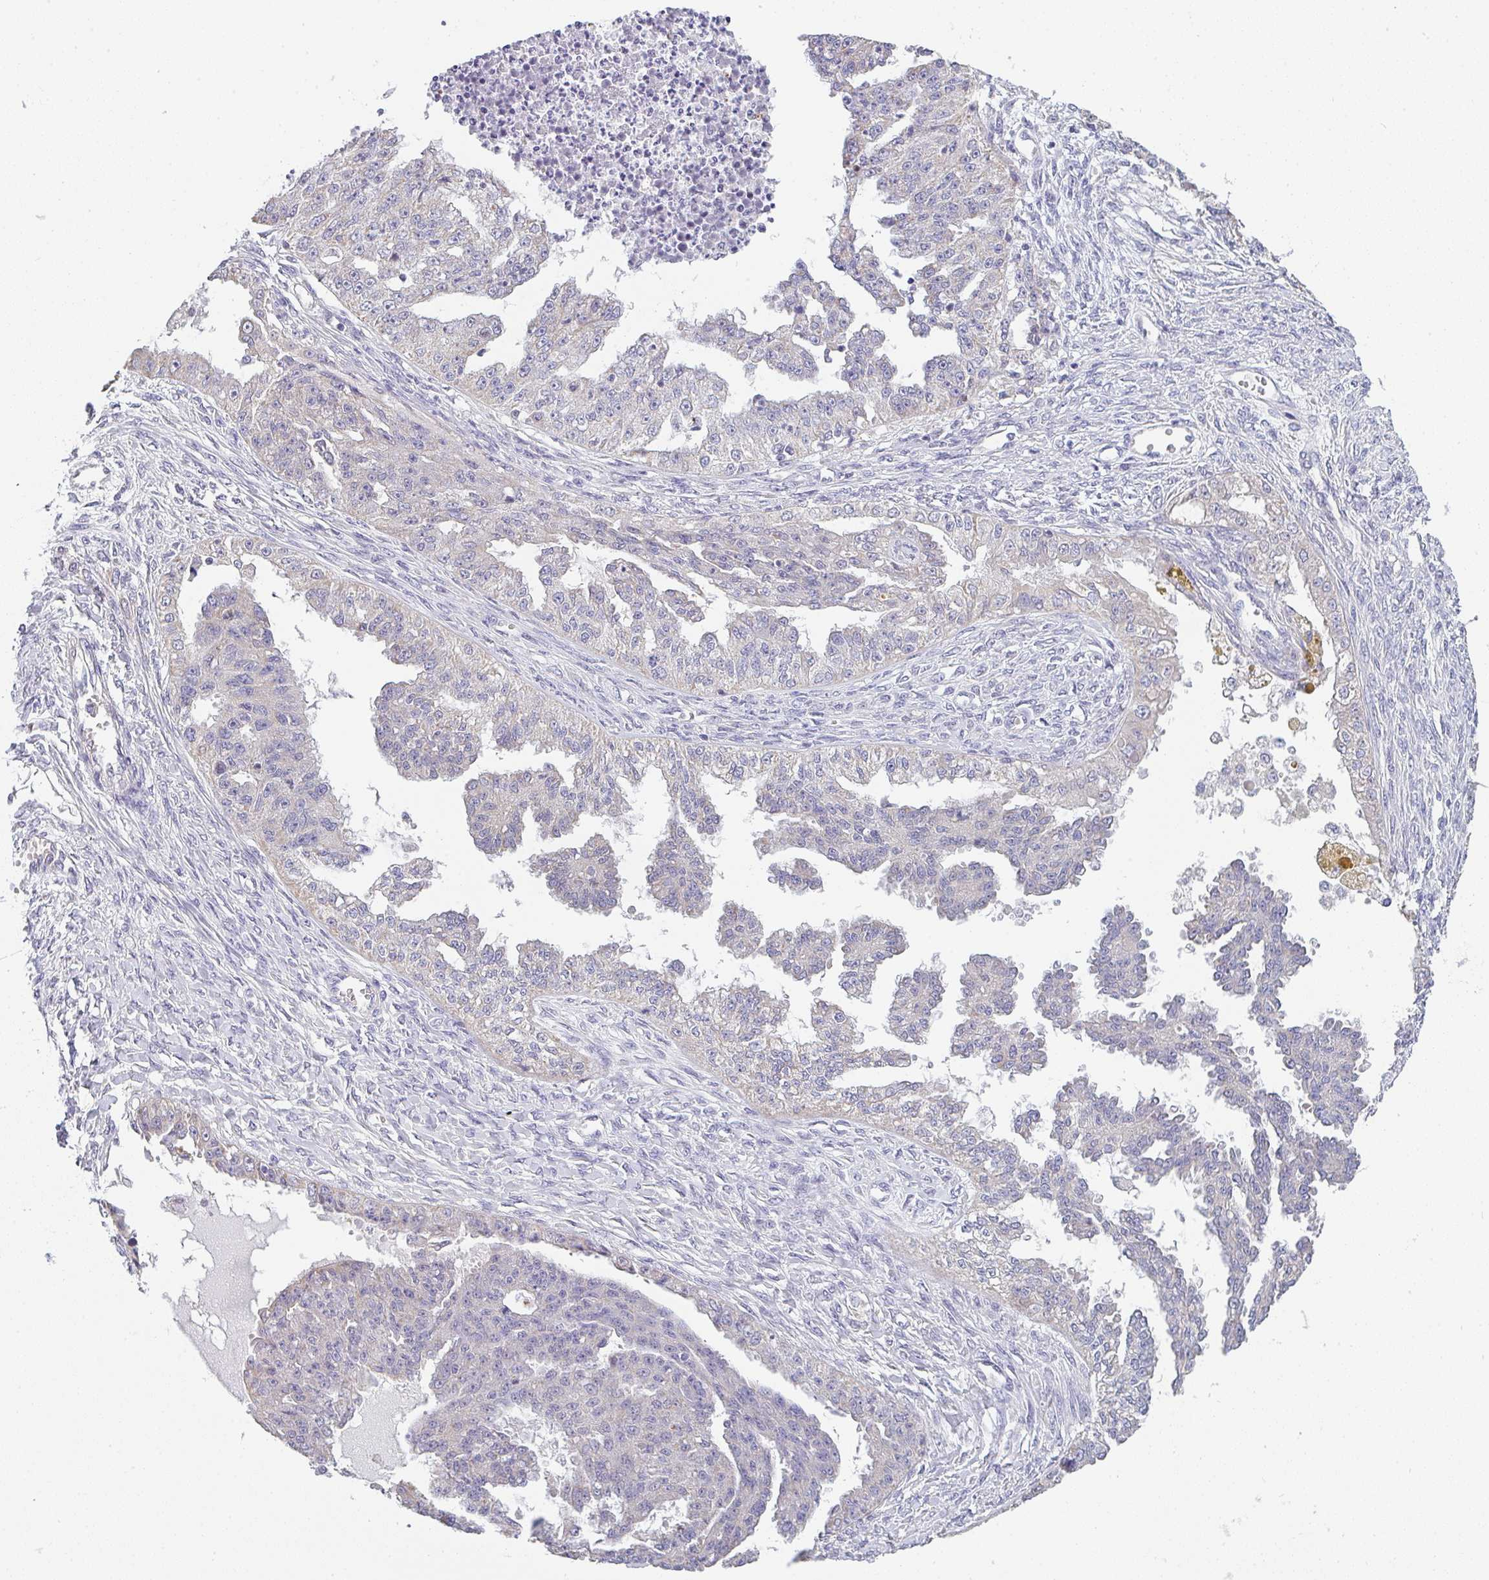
{"staining": {"intensity": "negative", "quantity": "none", "location": "none"}, "tissue": "ovarian cancer", "cell_type": "Tumor cells", "image_type": "cancer", "snomed": [{"axis": "morphology", "description": "Cystadenocarcinoma, serous, NOS"}, {"axis": "topography", "description": "Ovary"}], "caption": "This is an immunohistochemistry micrograph of ovarian cancer (serous cystadenocarcinoma). There is no expression in tumor cells.", "gene": "CACNA1S", "patient": {"sex": "female", "age": 58}}